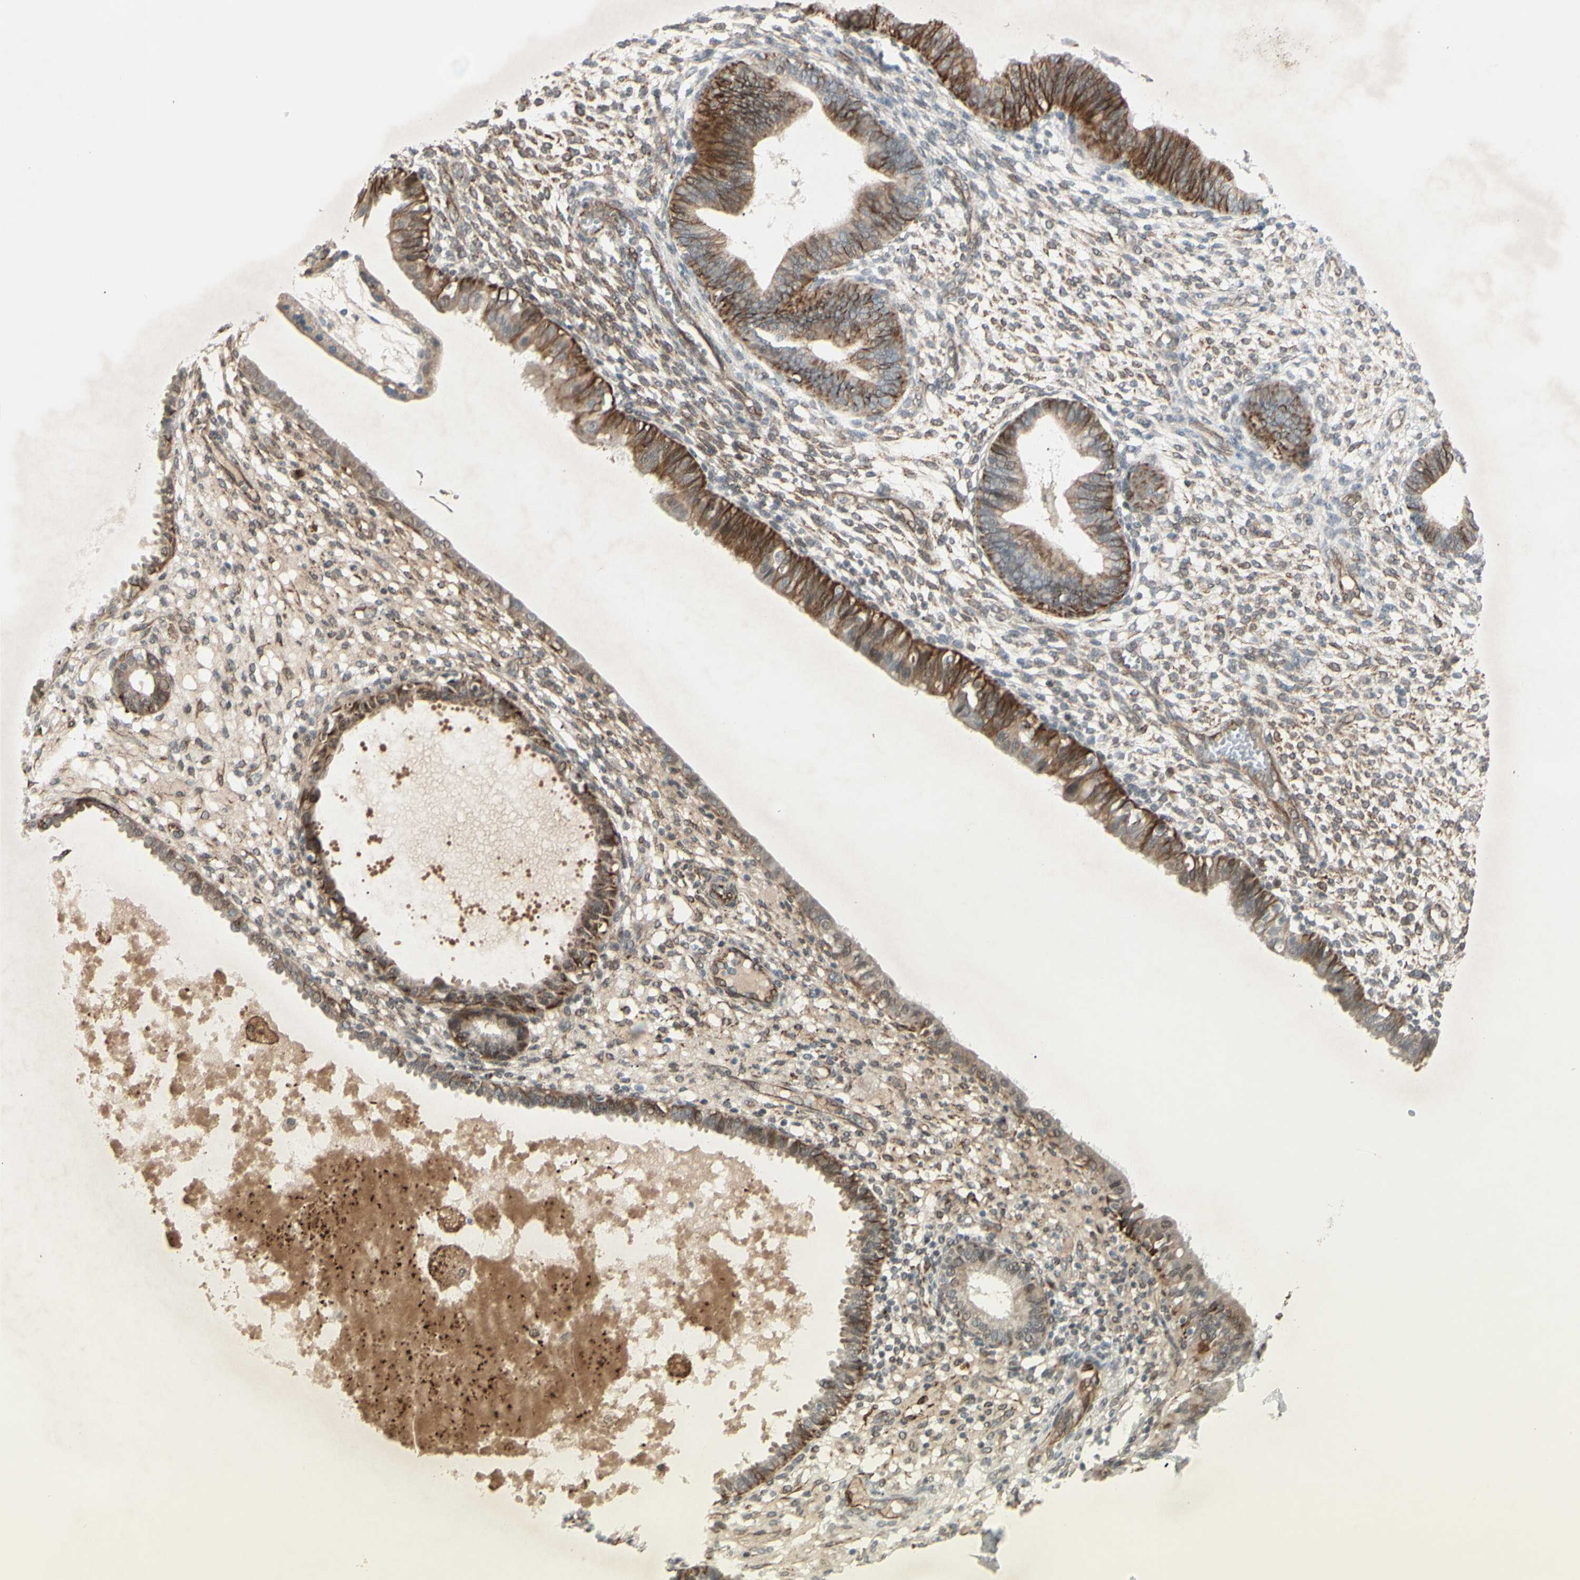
{"staining": {"intensity": "weak", "quantity": ">75%", "location": "cytoplasmic/membranous"}, "tissue": "endometrium", "cell_type": "Cells in endometrial stroma", "image_type": "normal", "snomed": [{"axis": "morphology", "description": "Normal tissue, NOS"}, {"axis": "topography", "description": "Endometrium"}], "caption": "Weak cytoplasmic/membranous positivity is seen in about >75% of cells in endometrial stroma in normal endometrium.", "gene": "FGFR2", "patient": {"sex": "female", "age": 61}}